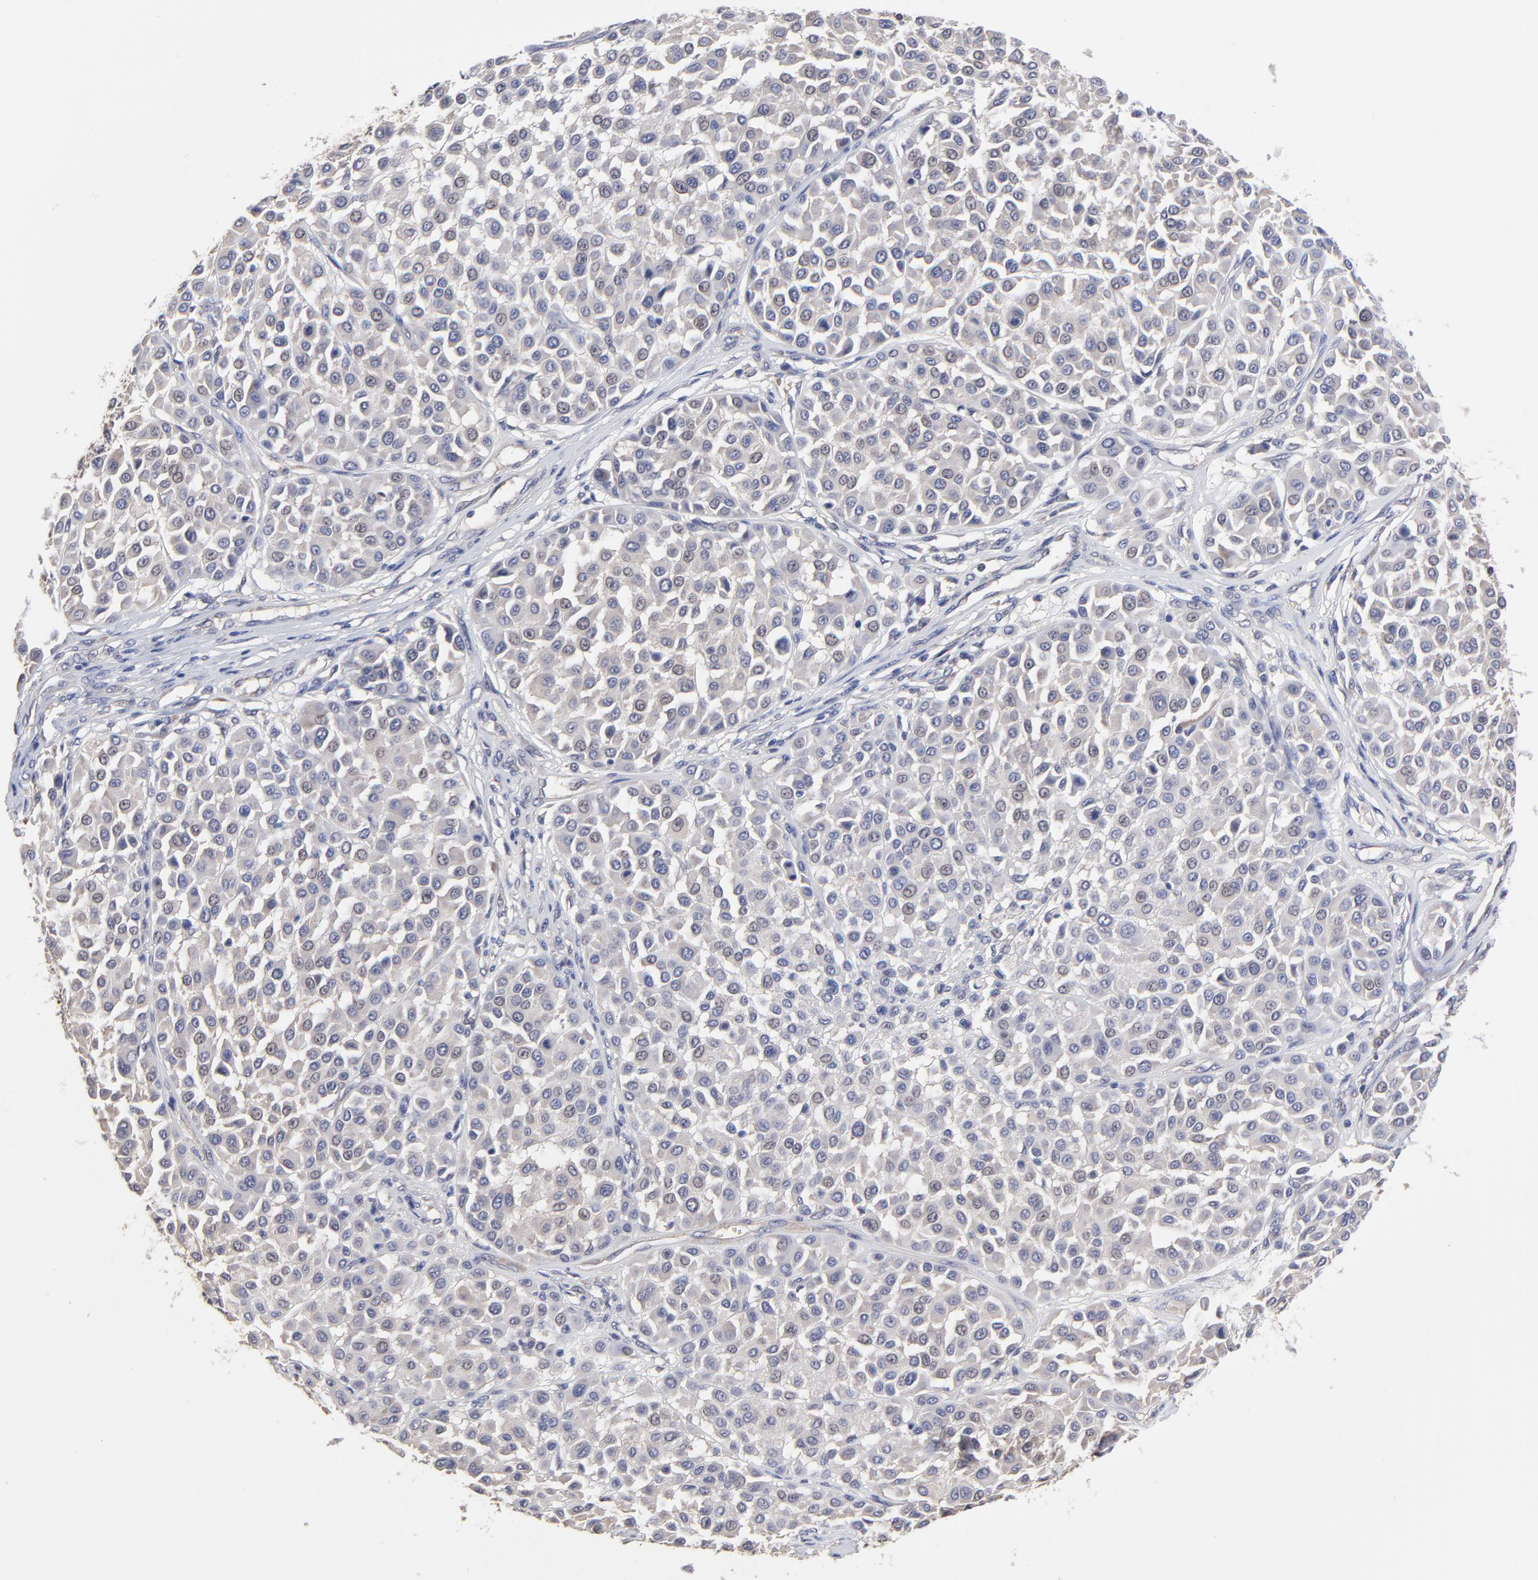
{"staining": {"intensity": "negative", "quantity": "none", "location": "none"}, "tissue": "melanoma", "cell_type": "Tumor cells", "image_type": "cancer", "snomed": [{"axis": "morphology", "description": "Malignant melanoma, Metastatic site"}, {"axis": "topography", "description": "Soft tissue"}], "caption": "IHC of malignant melanoma (metastatic site) exhibits no positivity in tumor cells. Brightfield microscopy of IHC stained with DAB (3,3'-diaminobenzidine) (brown) and hematoxylin (blue), captured at high magnification.", "gene": "CCT2", "patient": {"sex": "male", "age": 41}}